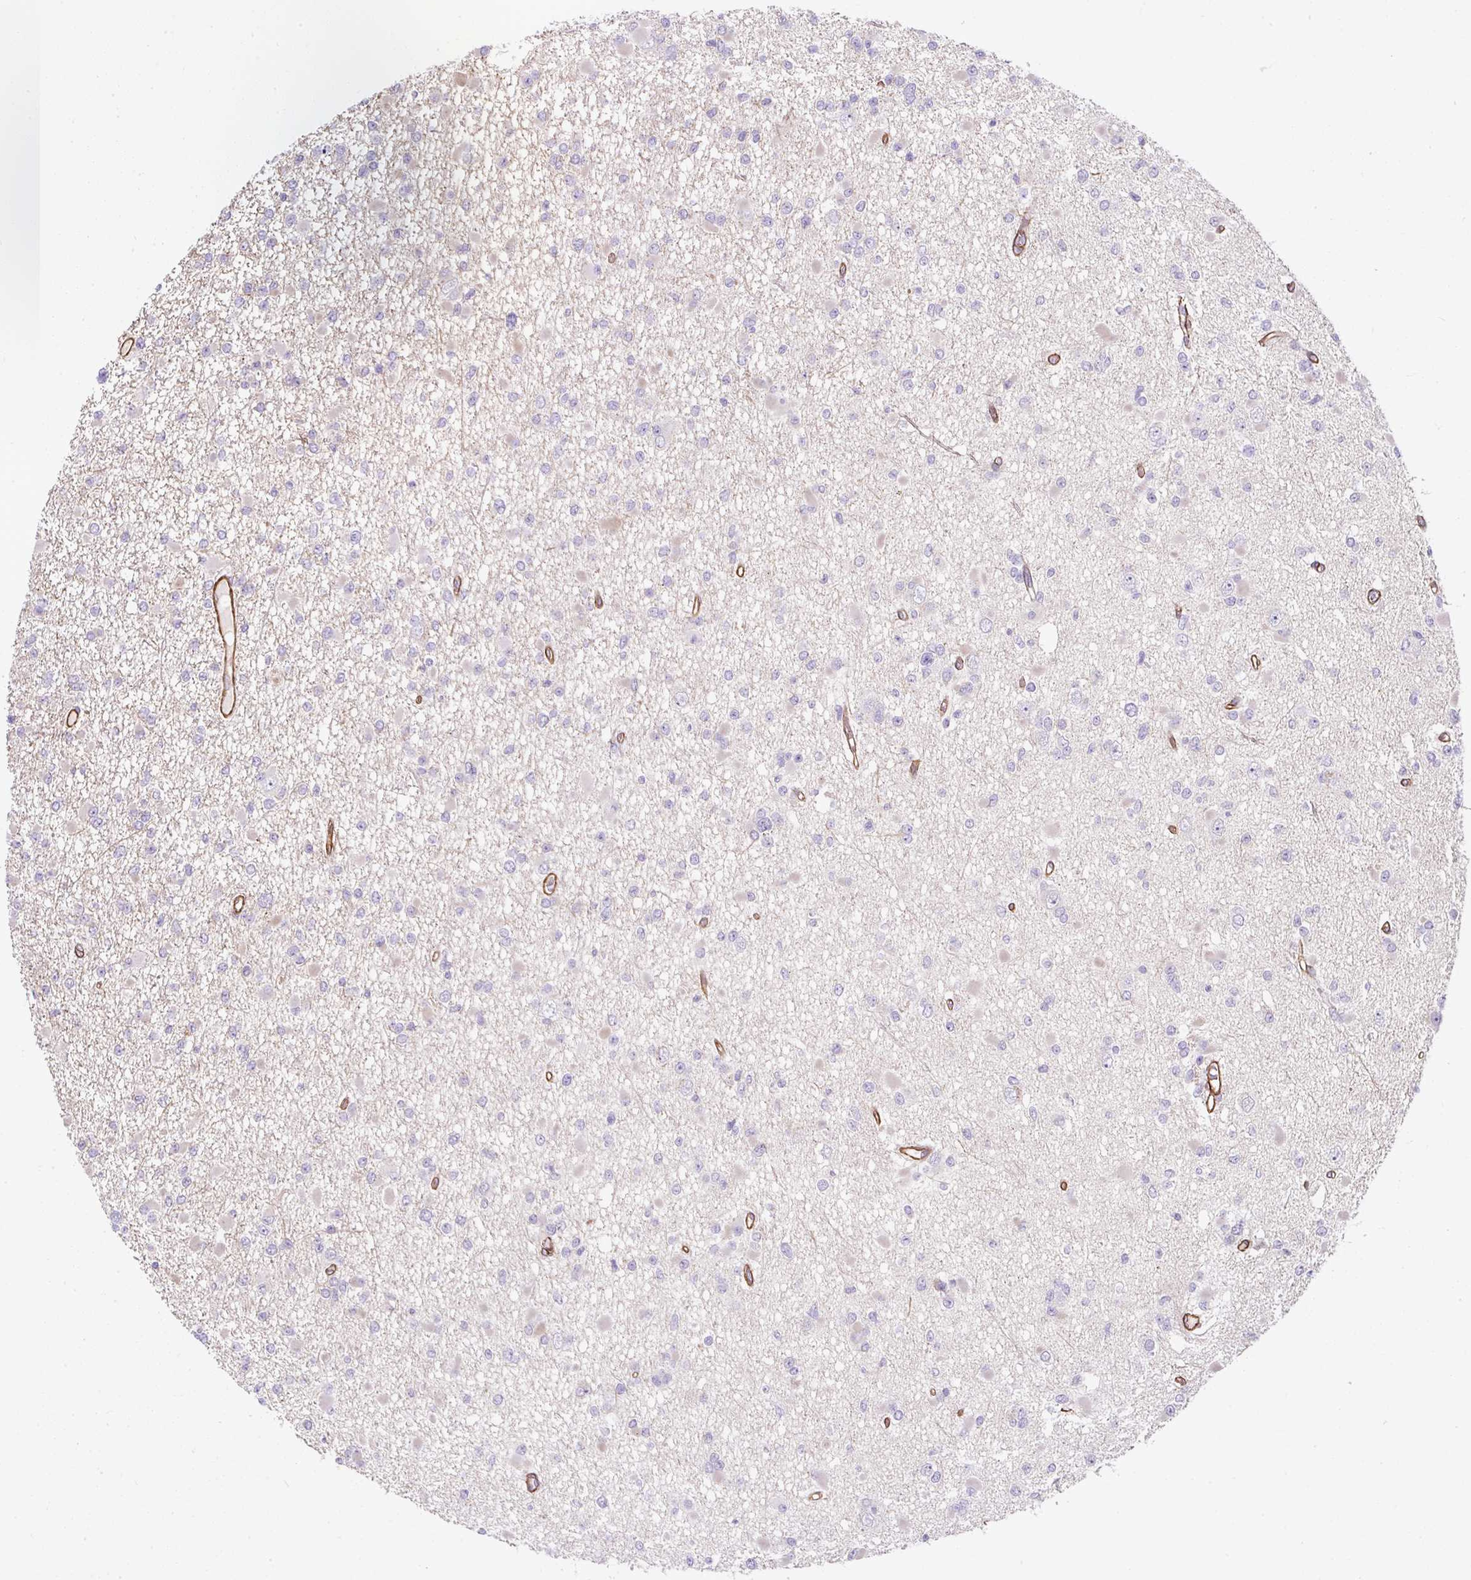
{"staining": {"intensity": "negative", "quantity": "none", "location": "none"}, "tissue": "glioma", "cell_type": "Tumor cells", "image_type": "cancer", "snomed": [{"axis": "morphology", "description": "Glioma, malignant, Low grade"}, {"axis": "topography", "description": "Brain"}], "caption": "An immunohistochemistry photomicrograph of malignant glioma (low-grade) is shown. There is no staining in tumor cells of malignant glioma (low-grade). The staining is performed using DAB brown chromogen with nuclei counter-stained in using hematoxylin.", "gene": "ANKUB1", "patient": {"sex": "female", "age": 22}}